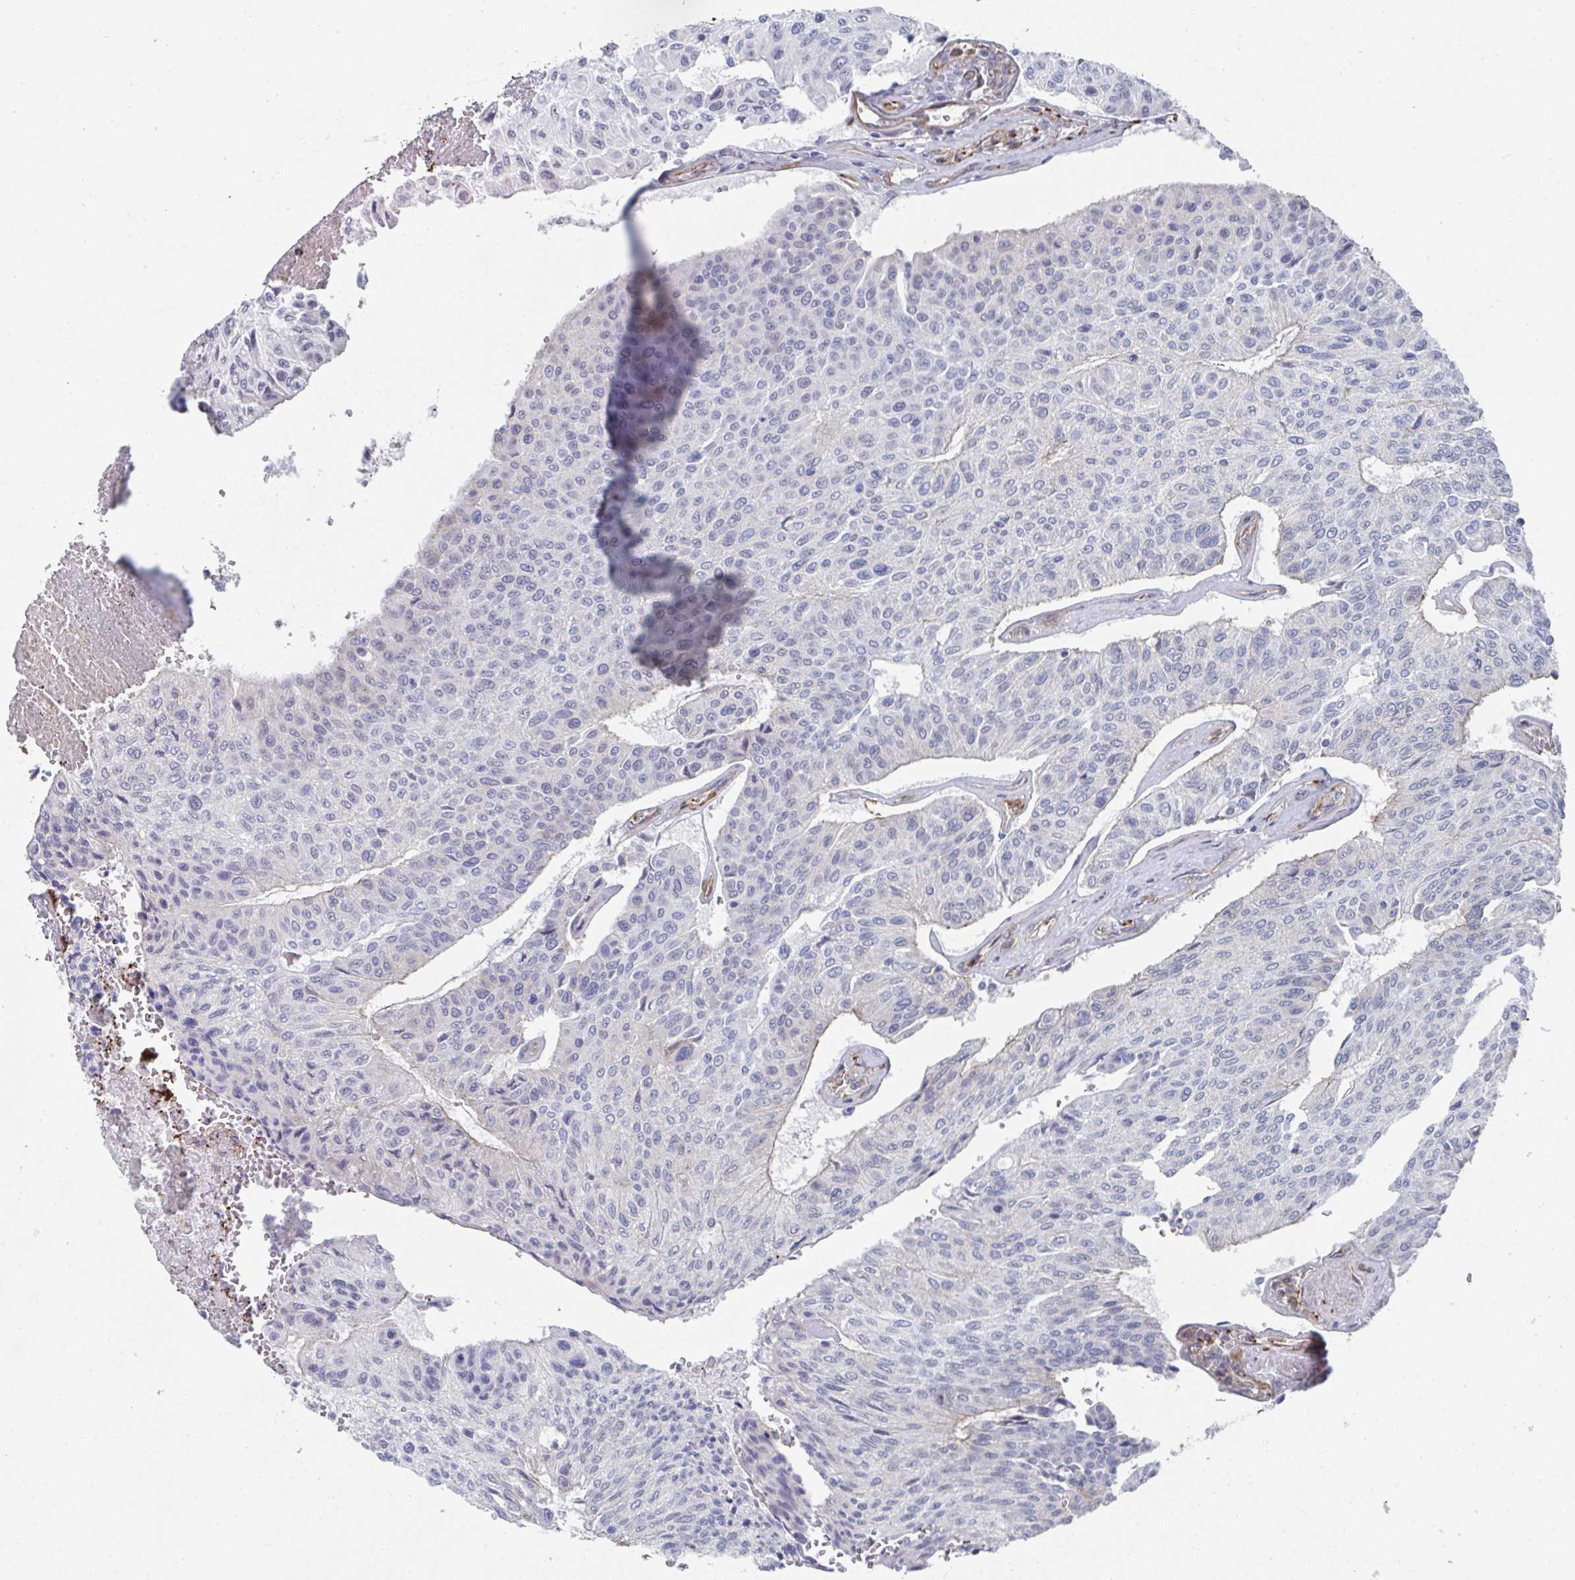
{"staining": {"intensity": "negative", "quantity": "none", "location": "none"}, "tissue": "urothelial cancer", "cell_type": "Tumor cells", "image_type": "cancer", "snomed": [{"axis": "morphology", "description": "Urothelial carcinoma, High grade"}, {"axis": "topography", "description": "Urinary bladder"}], "caption": "Immunohistochemical staining of high-grade urothelial carcinoma displays no significant expression in tumor cells.", "gene": "NEURL4", "patient": {"sex": "male", "age": 66}}